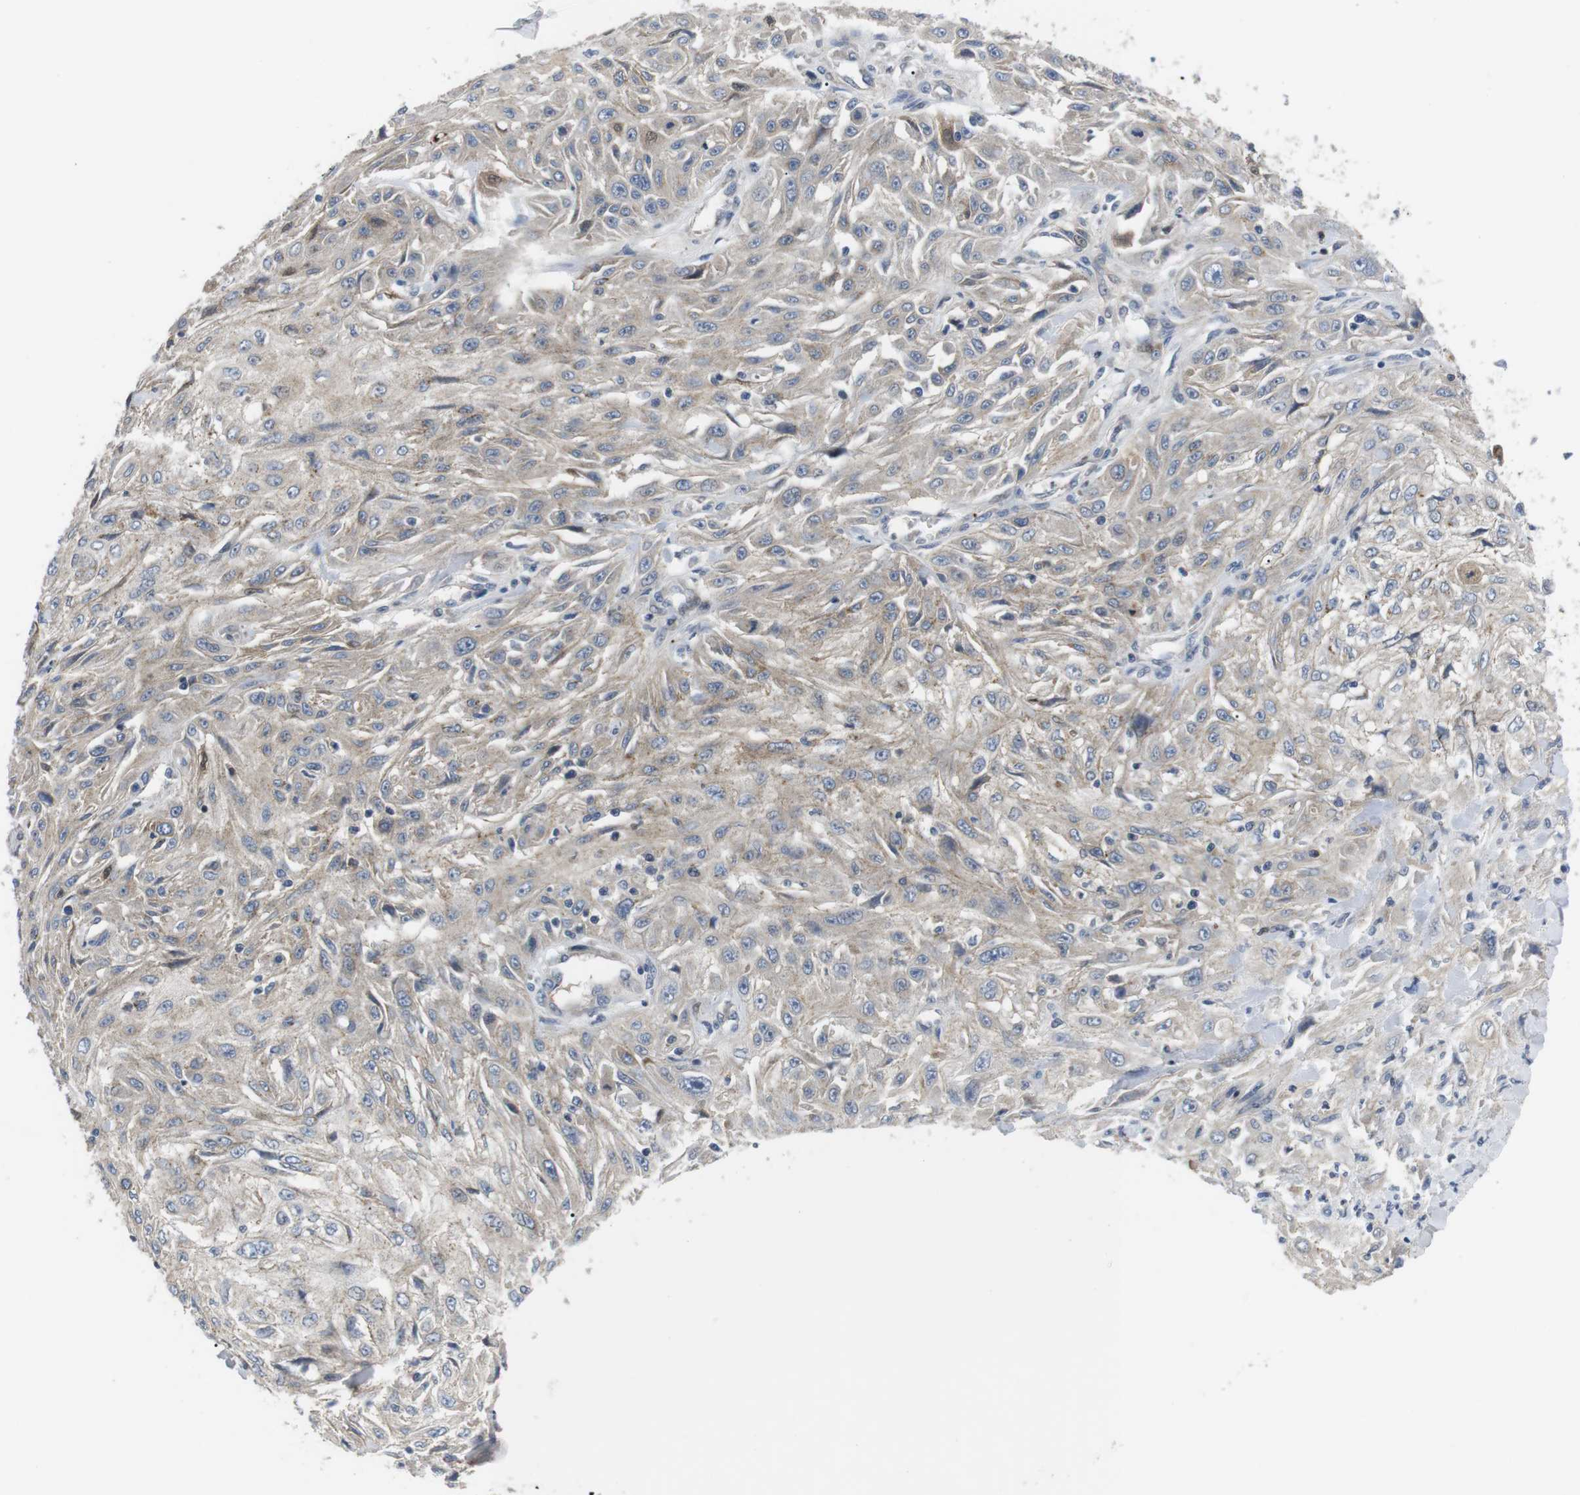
{"staining": {"intensity": "negative", "quantity": "none", "location": "none"}, "tissue": "skin cancer", "cell_type": "Tumor cells", "image_type": "cancer", "snomed": [{"axis": "morphology", "description": "Squamous cell carcinoma, NOS"}, {"axis": "topography", "description": "Skin"}], "caption": "Image shows no protein staining in tumor cells of skin cancer tissue.", "gene": "NECTIN1", "patient": {"sex": "male", "age": 75}}